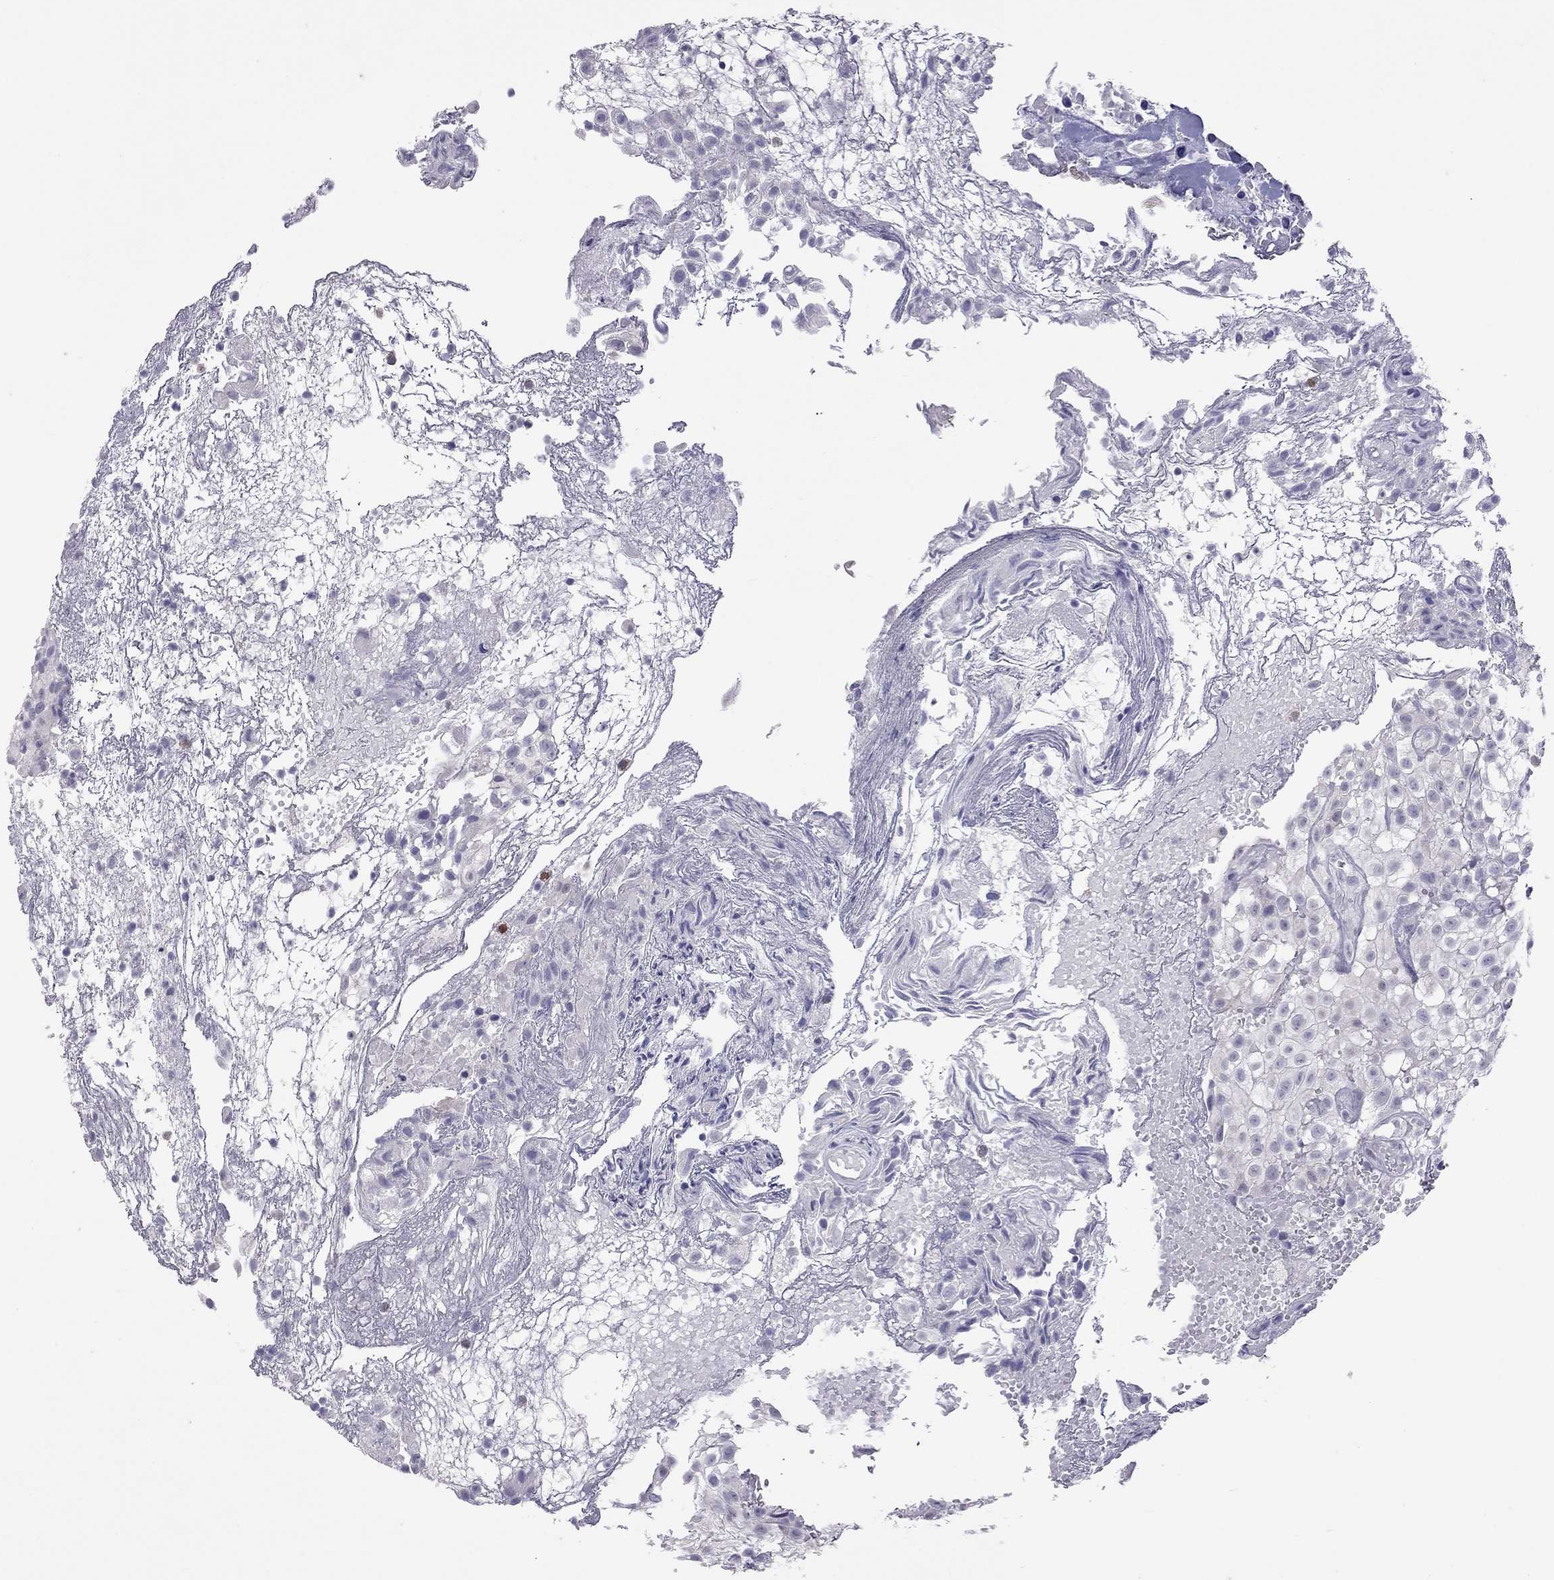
{"staining": {"intensity": "negative", "quantity": "none", "location": "none"}, "tissue": "urothelial cancer", "cell_type": "Tumor cells", "image_type": "cancer", "snomed": [{"axis": "morphology", "description": "Urothelial carcinoma, High grade"}, {"axis": "topography", "description": "Urinary bladder"}], "caption": "Urothelial carcinoma (high-grade) was stained to show a protein in brown. There is no significant positivity in tumor cells.", "gene": "SLAMF1", "patient": {"sex": "male", "age": 56}}